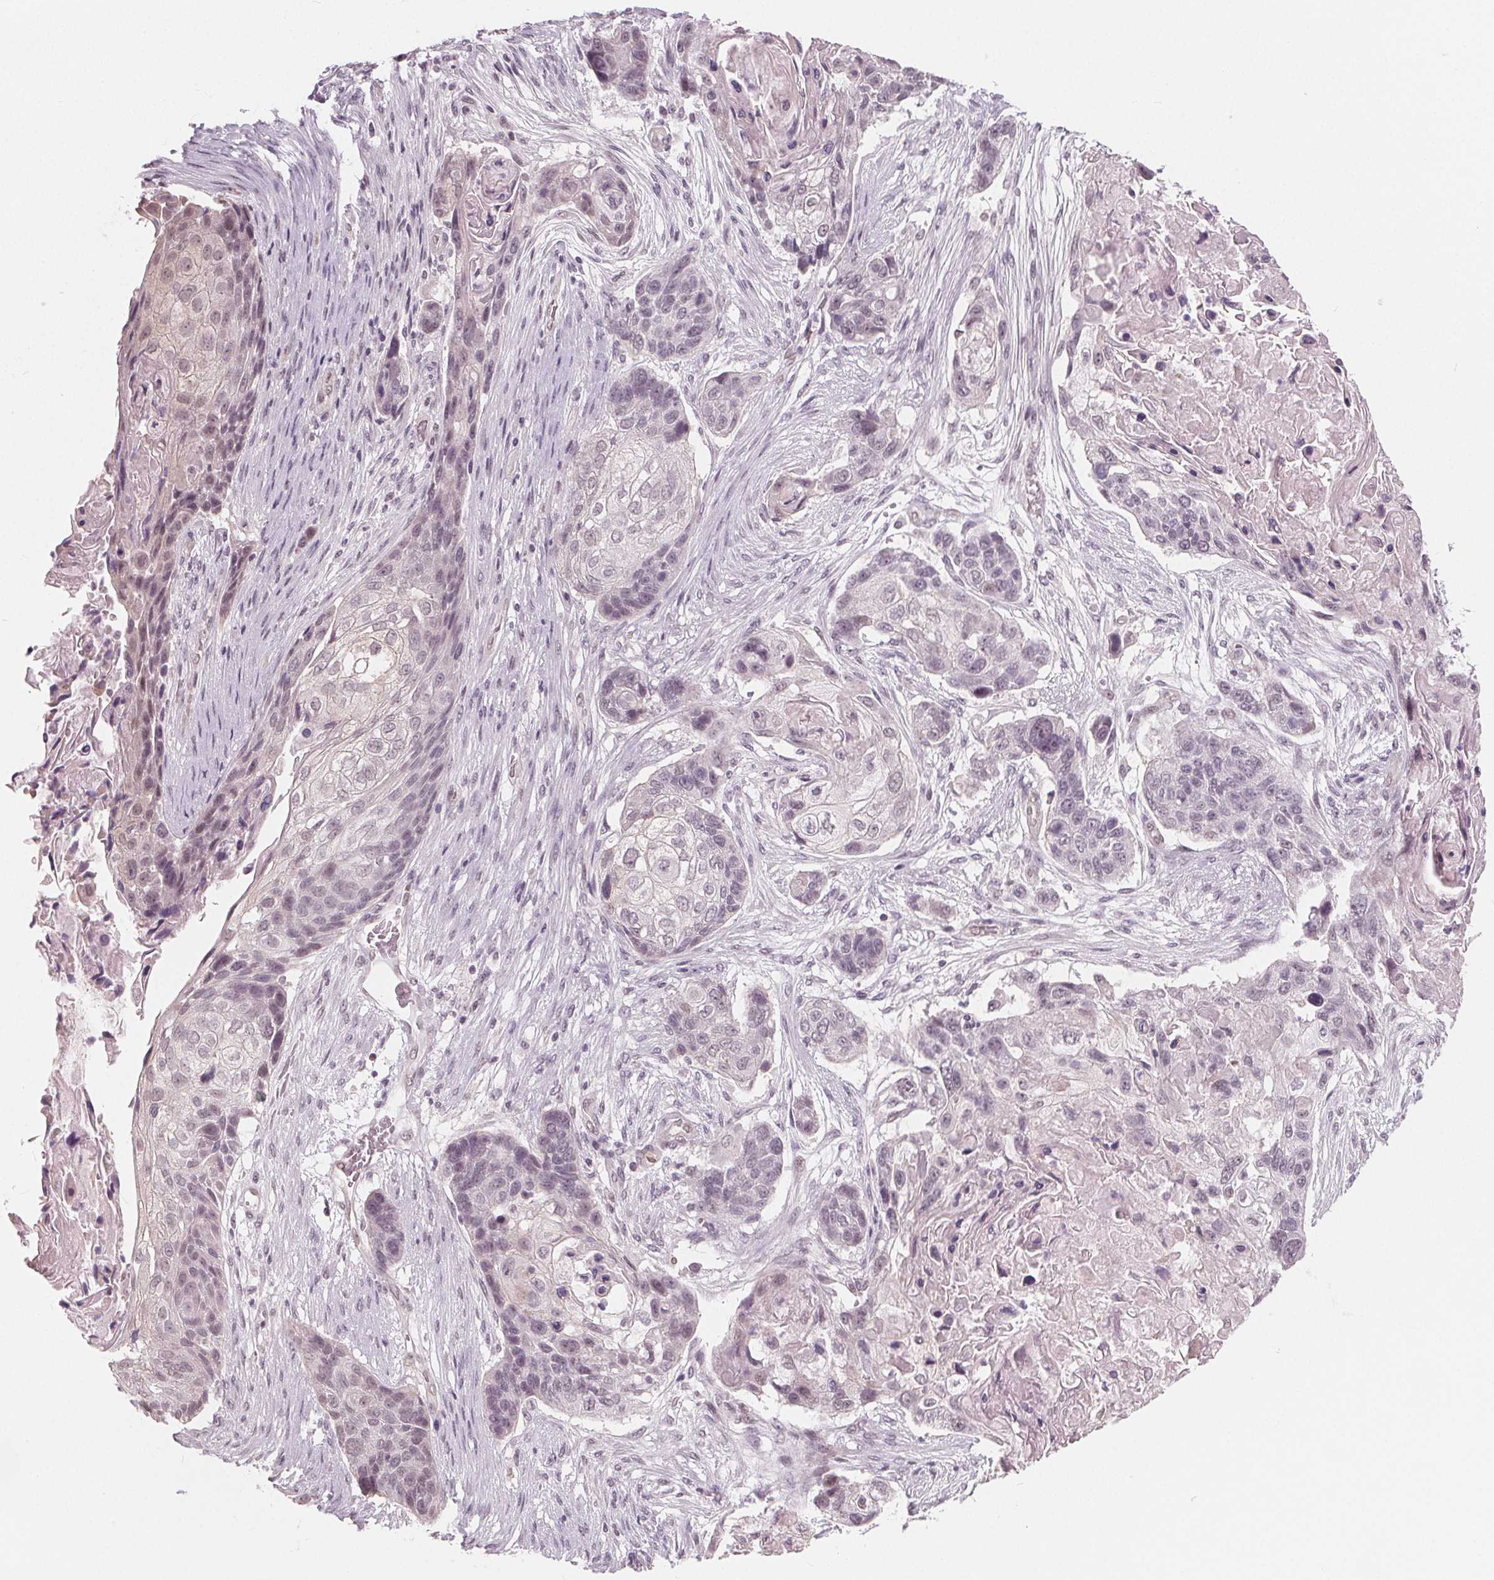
{"staining": {"intensity": "negative", "quantity": "none", "location": "none"}, "tissue": "lung cancer", "cell_type": "Tumor cells", "image_type": "cancer", "snomed": [{"axis": "morphology", "description": "Squamous cell carcinoma, NOS"}, {"axis": "topography", "description": "Lung"}], "caption": "High magnification brightfield microscopy of squamous cell carcinoma (lung) stained with DAB (brown) and counterstained with hematoxylin (blue): tumor cells show no significant expression. (Brightfield microscopy of DAB IHC at high magnification).", "gene": "NUP210L", "patient": {"sex": "male", "age": 69}}